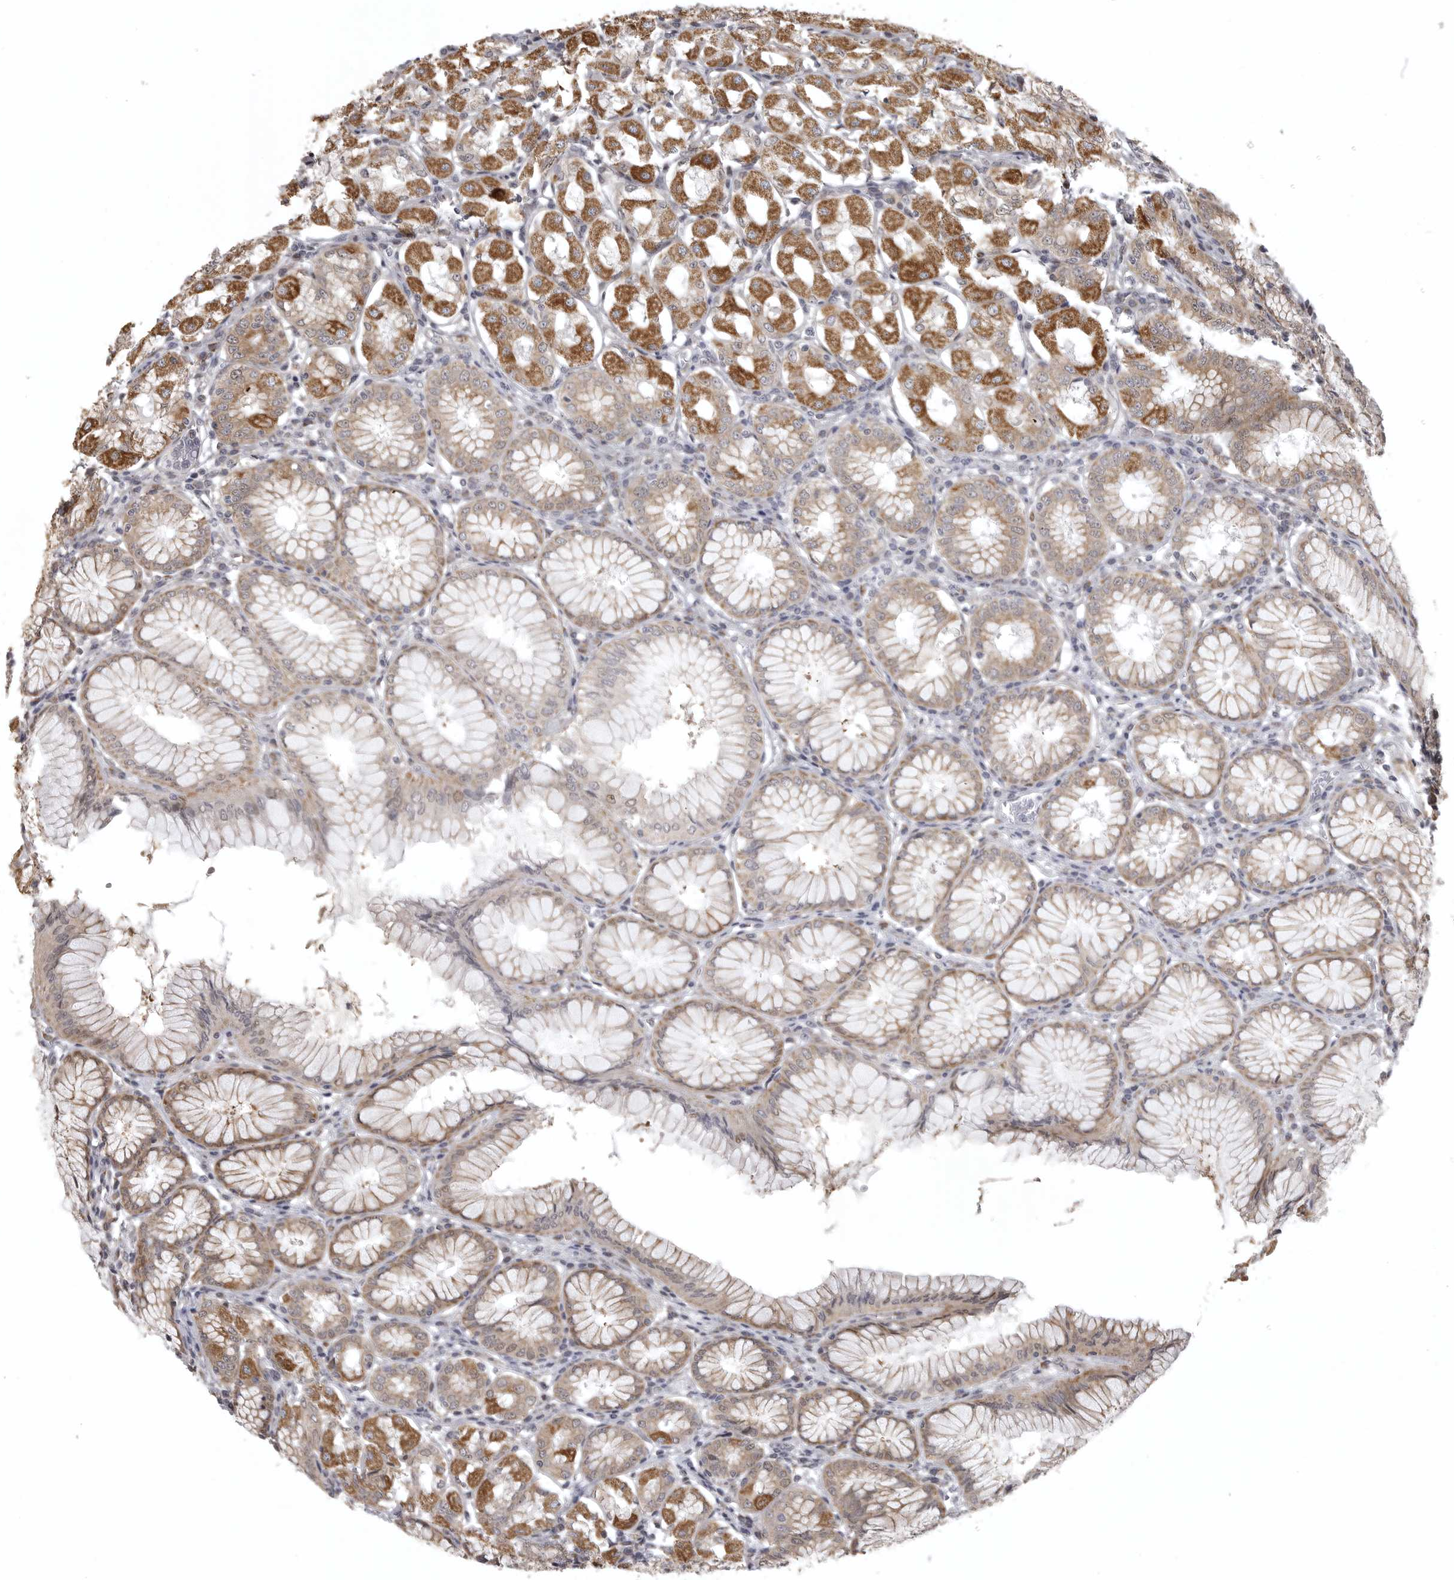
{"staining": {"intensity": "moderate", "quantity": ">75%", "location": "cytoplasmic/membranous"}, "tissue": "stomach", "cell_type": "Glandular cells", "image_type": "normal", "snomed": [{"axis": "morphology", "description": "Normal tissue, NOS"}, {"axis": "topography", "description": "Stomach, lower"}], "caption": "This is an image of immunohistochemistry staining of unremarkable stomach, which shows moderate expression in the cytoplasmic/membranous of glandular cells.", "gene": "POLE2", "patient": {"sex": "female", "age": 56}}